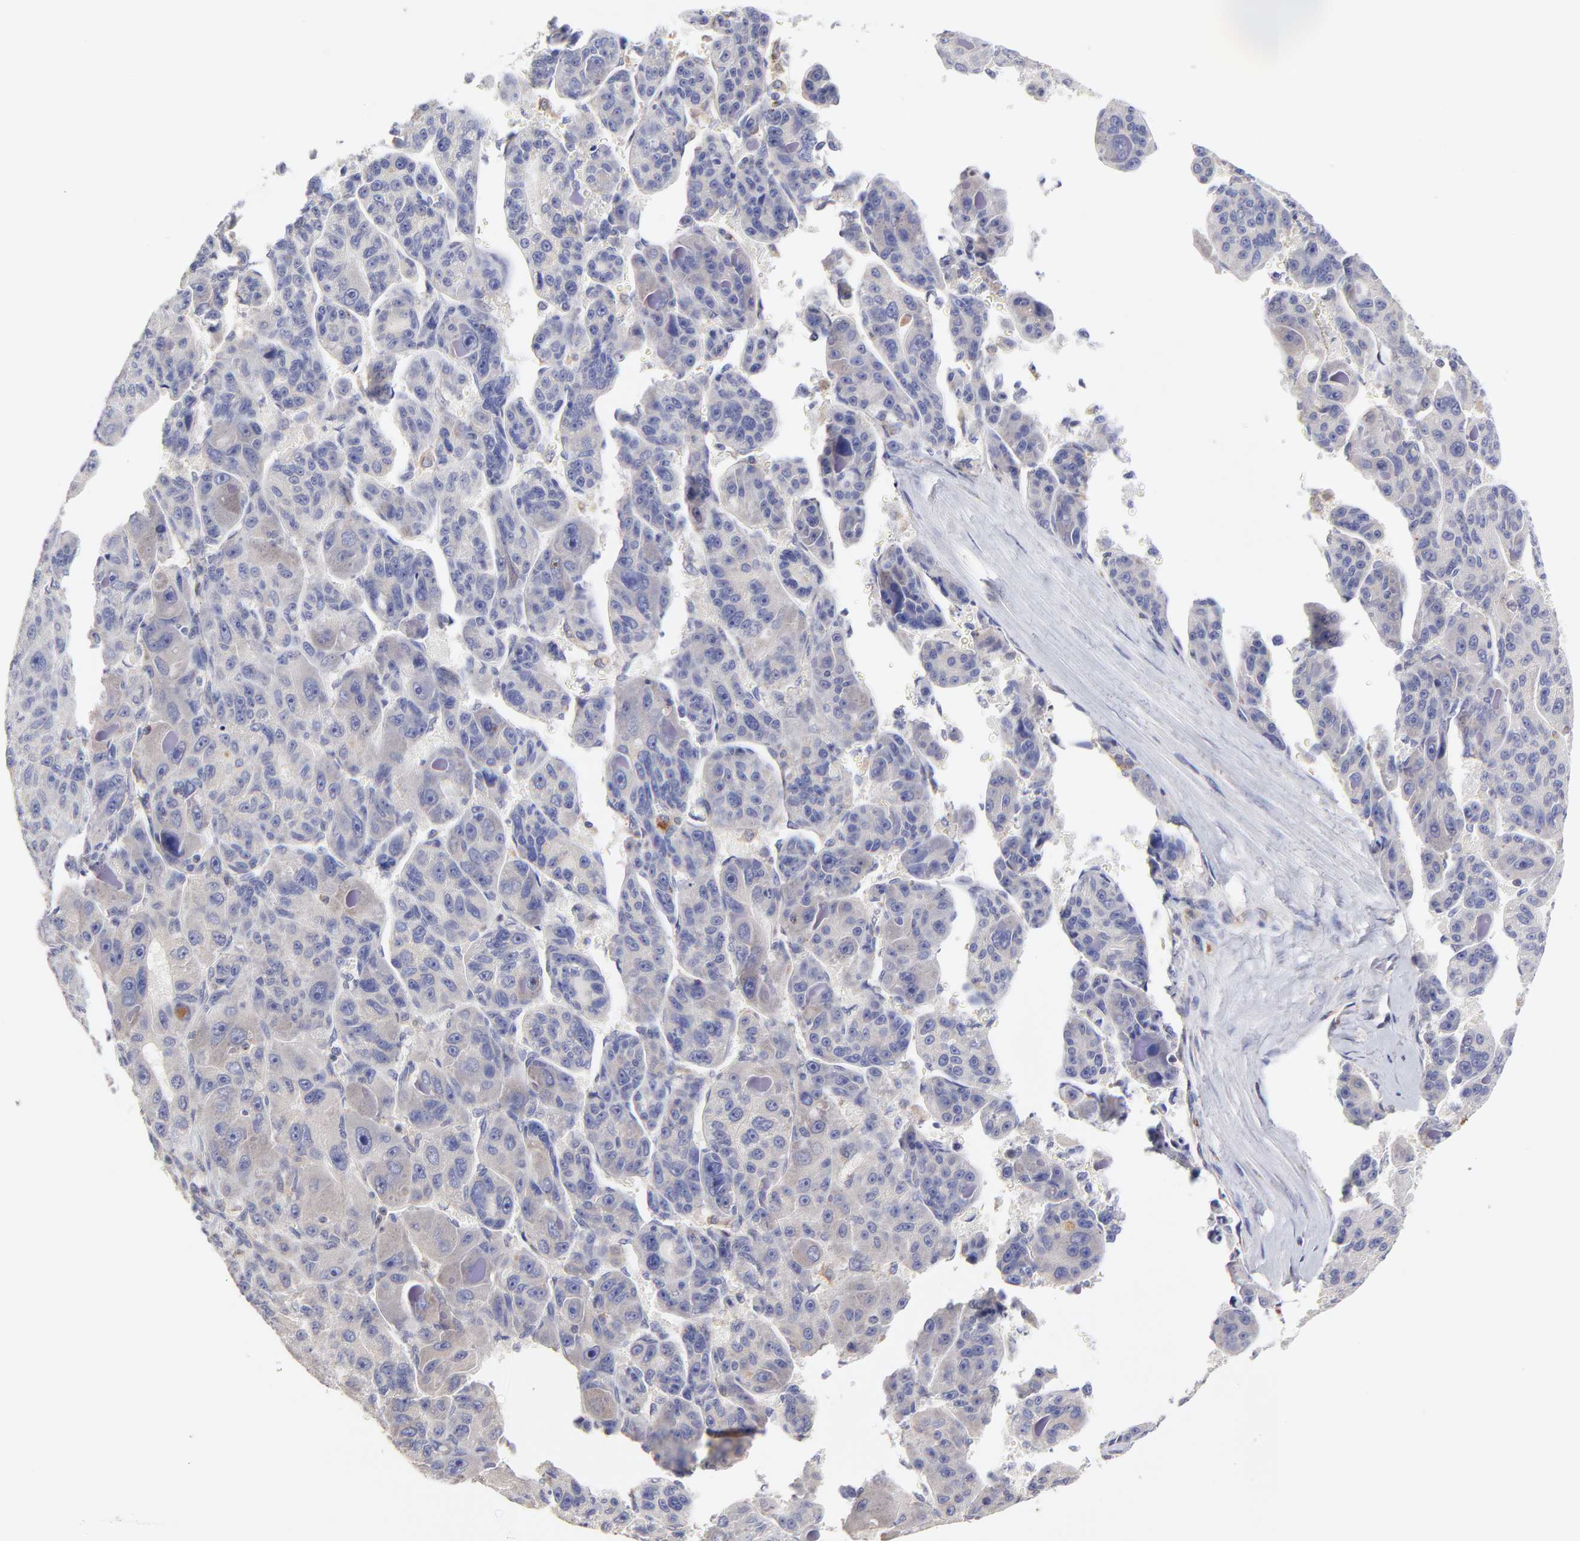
{"staining": {"intensity": "weak", "quantity": "<25%", "location": "cytoplasmic/membranous"}, "tissue": "liver cancer", "cell_type": "Tumor cells", "image_type": "cancer", "snomed": [{"axis": "morphology", "description": "Carcinoma, Hepatocellular, NOS"}, {"axis": "topography", "description": "Liver"}], "caption": "Immunohistochemical staining of liver cancer exhibits no significant expression in tumor cells.", "gene": "GCSAM", "patient": {"sex": "male", "age": 76}}